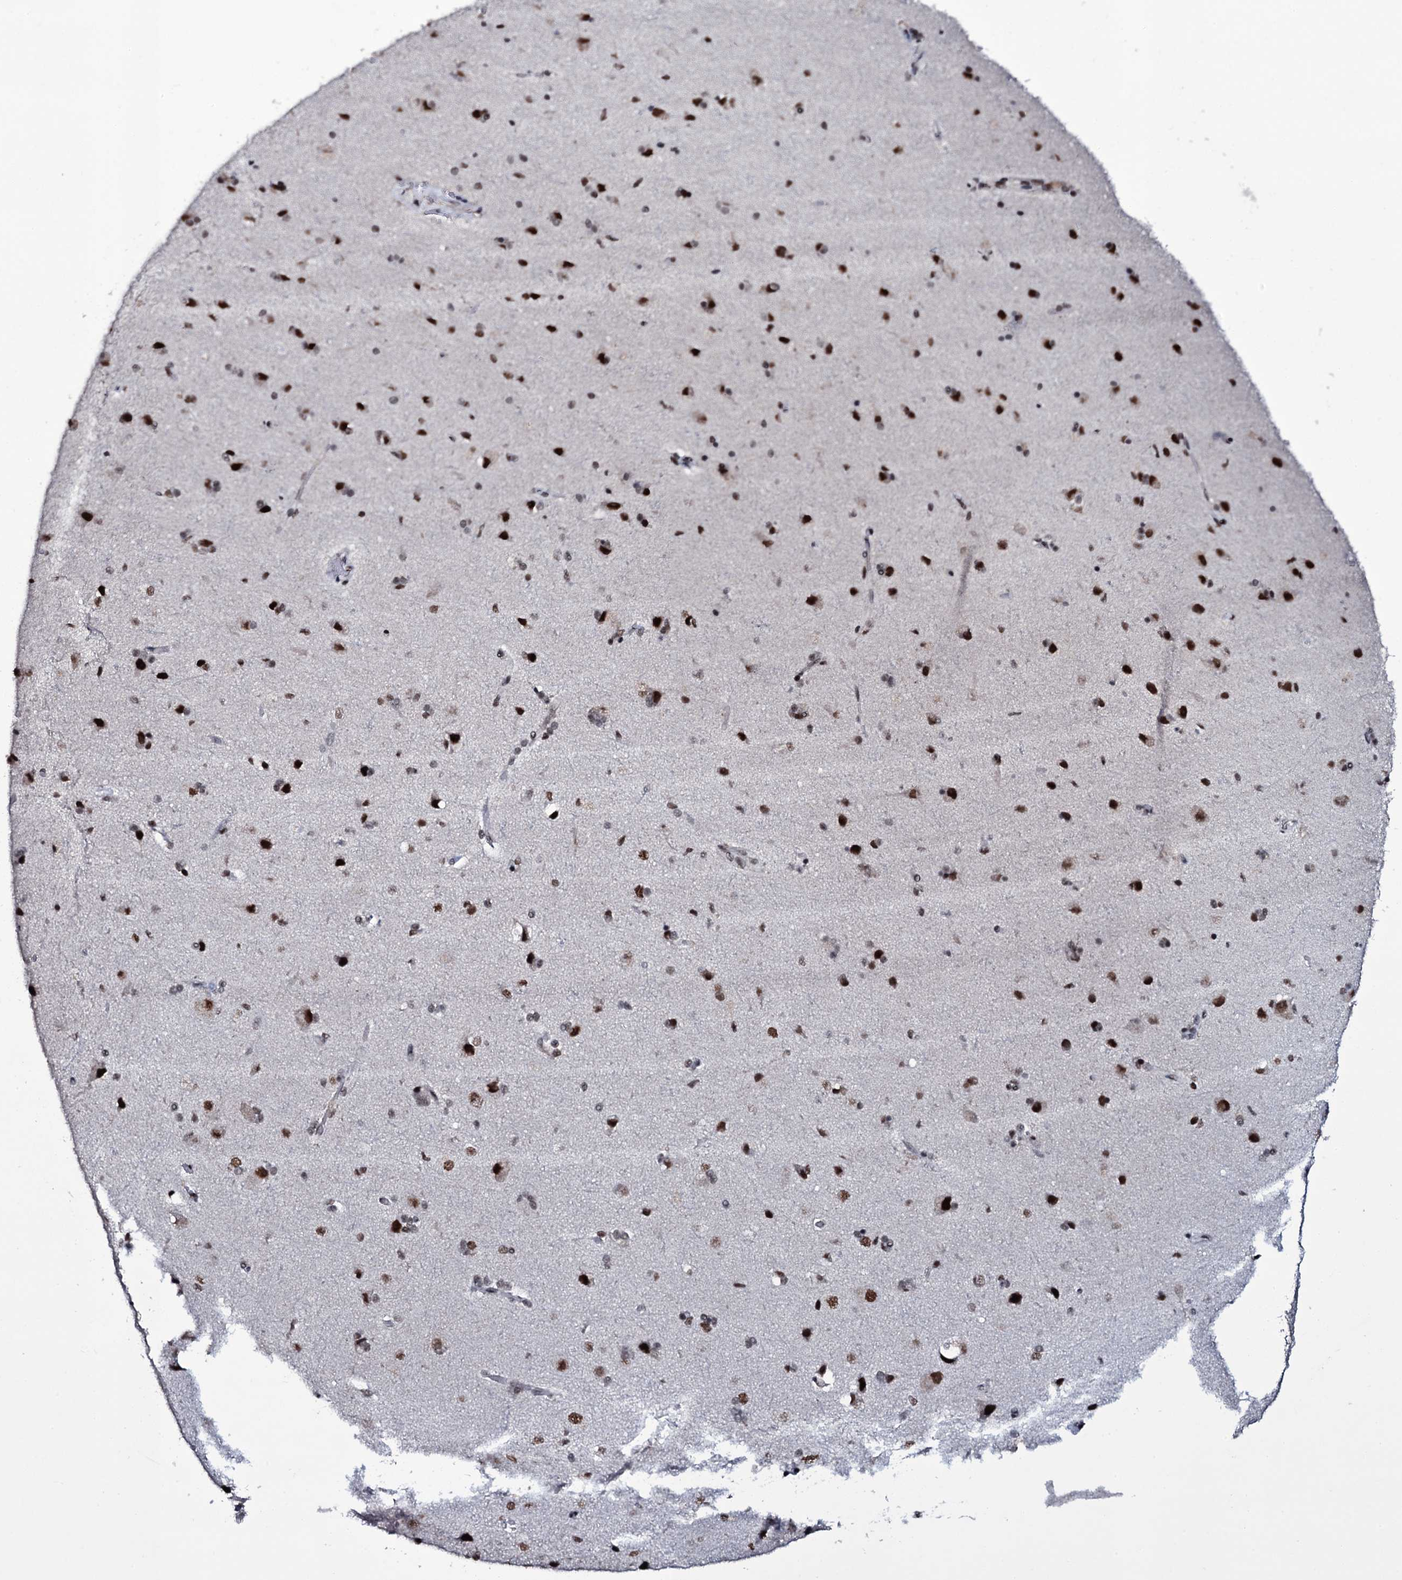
{"staining": {"intensity": "moderate", "quantity": ">75%", "location": "nuclear"}, "tissue": "cerebral cortex", "cell_type": "Endothelial cells", "image_type": "normal", "snomed": [{"axis": "morphology", "description": "Normal tissue, NOS"}, {"axis": "topography", "description": "Cerebral cortex"}], "caption": "Immunohistochemical staining of unremarkable cerebral cortex reveals >75% levels of moderate nuclear protein staining in about >75% of endothelial cells. Using DAB (3,3'-diaminobenzidine) (brown) and hematoxylin (blue) stains, captured at high magnification using brightfield microscopy.", "gene": "ZMIZ2", "patient": {"sex": "male", "age": 62}}